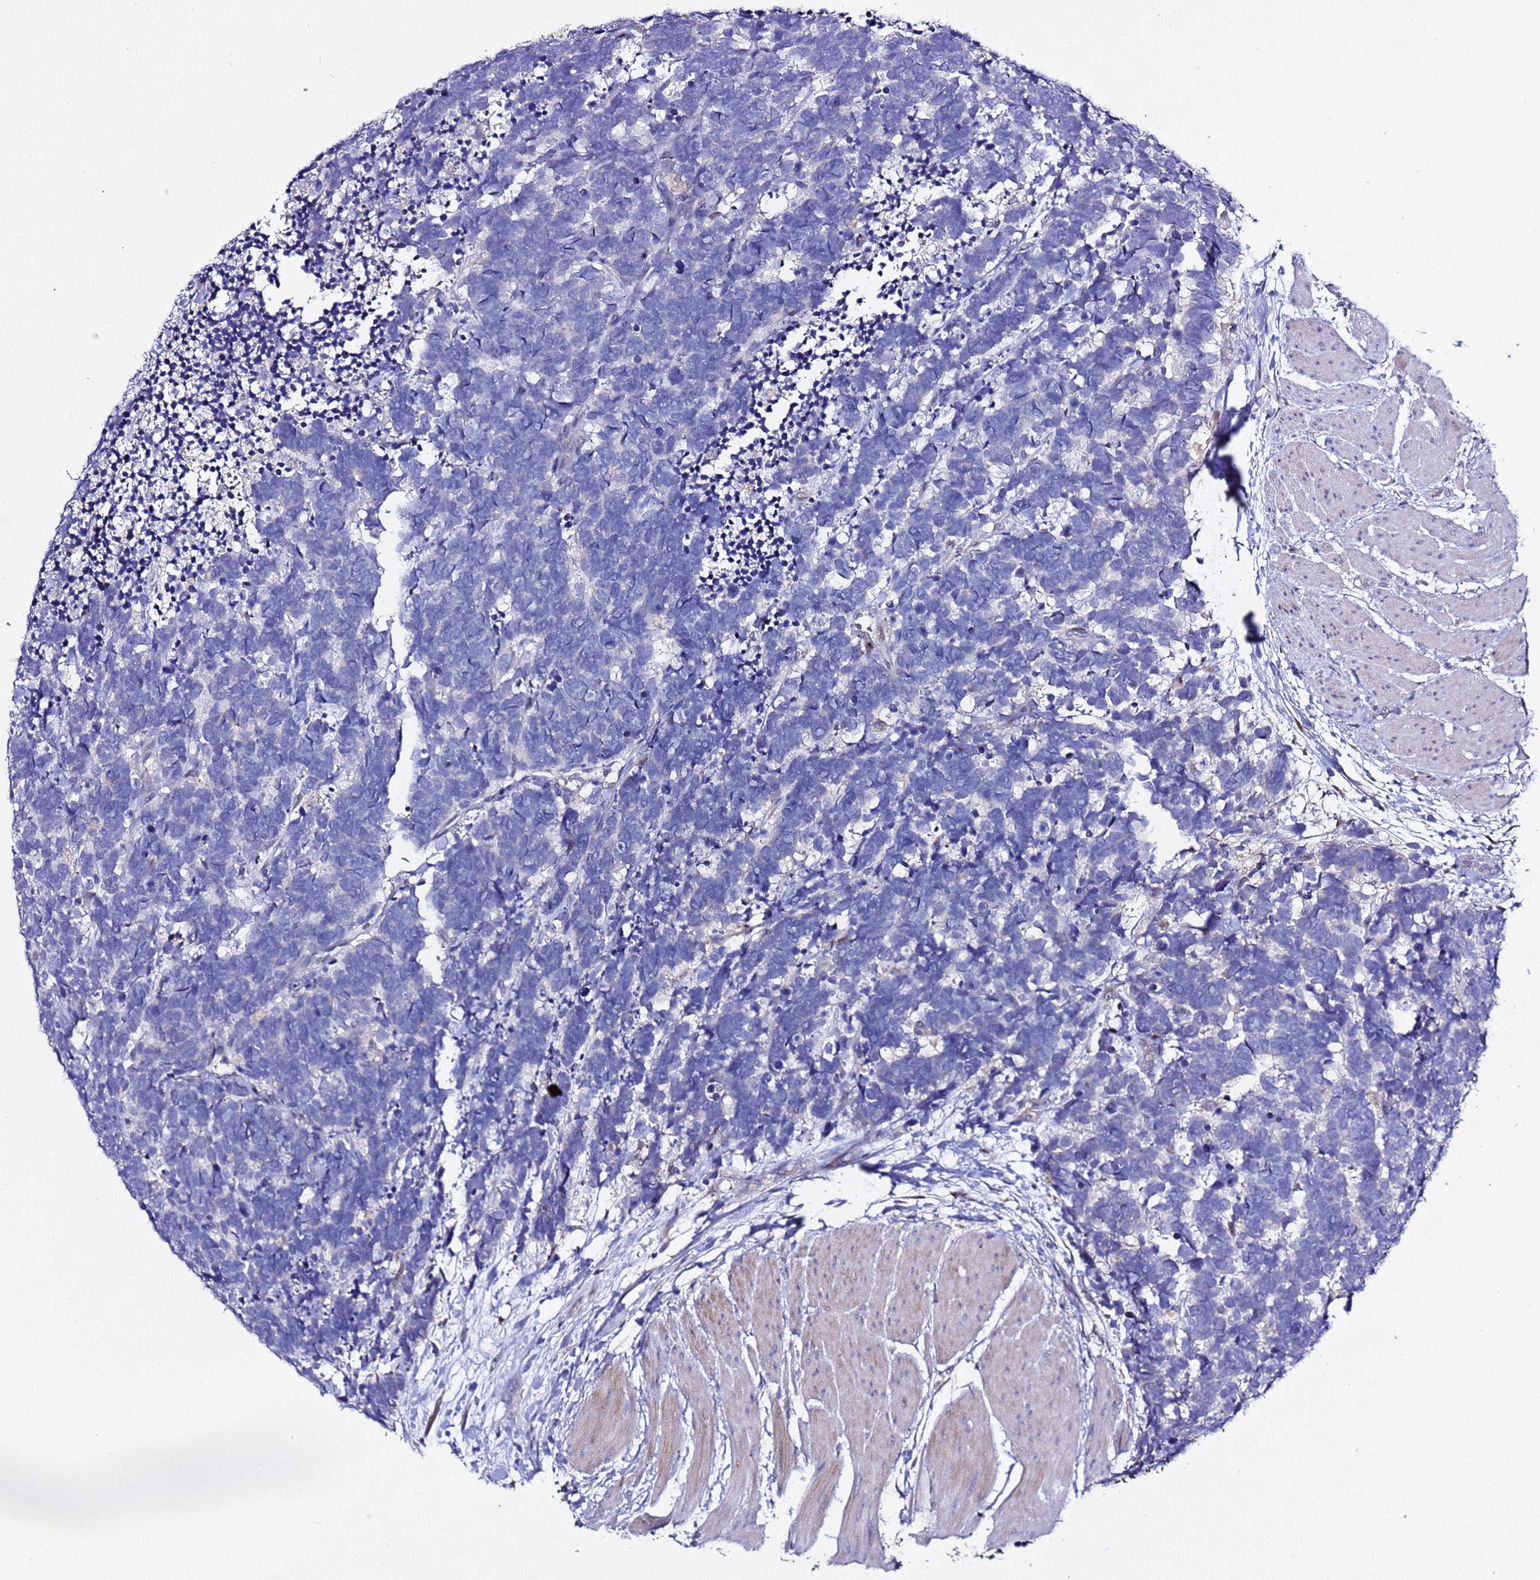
{"staining": {"intensity": "negative", "quantity": "none", "location": "none"}, "tissue": "carcinoid", "cell_type": "Tumor cells", "image_type": "cancer", "snomed": [{"axis": "morphology", "description": "Carcinoma, NOS"}, {"axis": "morphology", "description": "Carcinoid, malignant, NOS"}, {"axis": "topography", "description": "Urinary bladder"}], "caption": "This is an IHC image of human carcinoid. There is no staining in tumor cells.", "gene": "ALG3", "patient": {"sex": "male", "age": 57}}